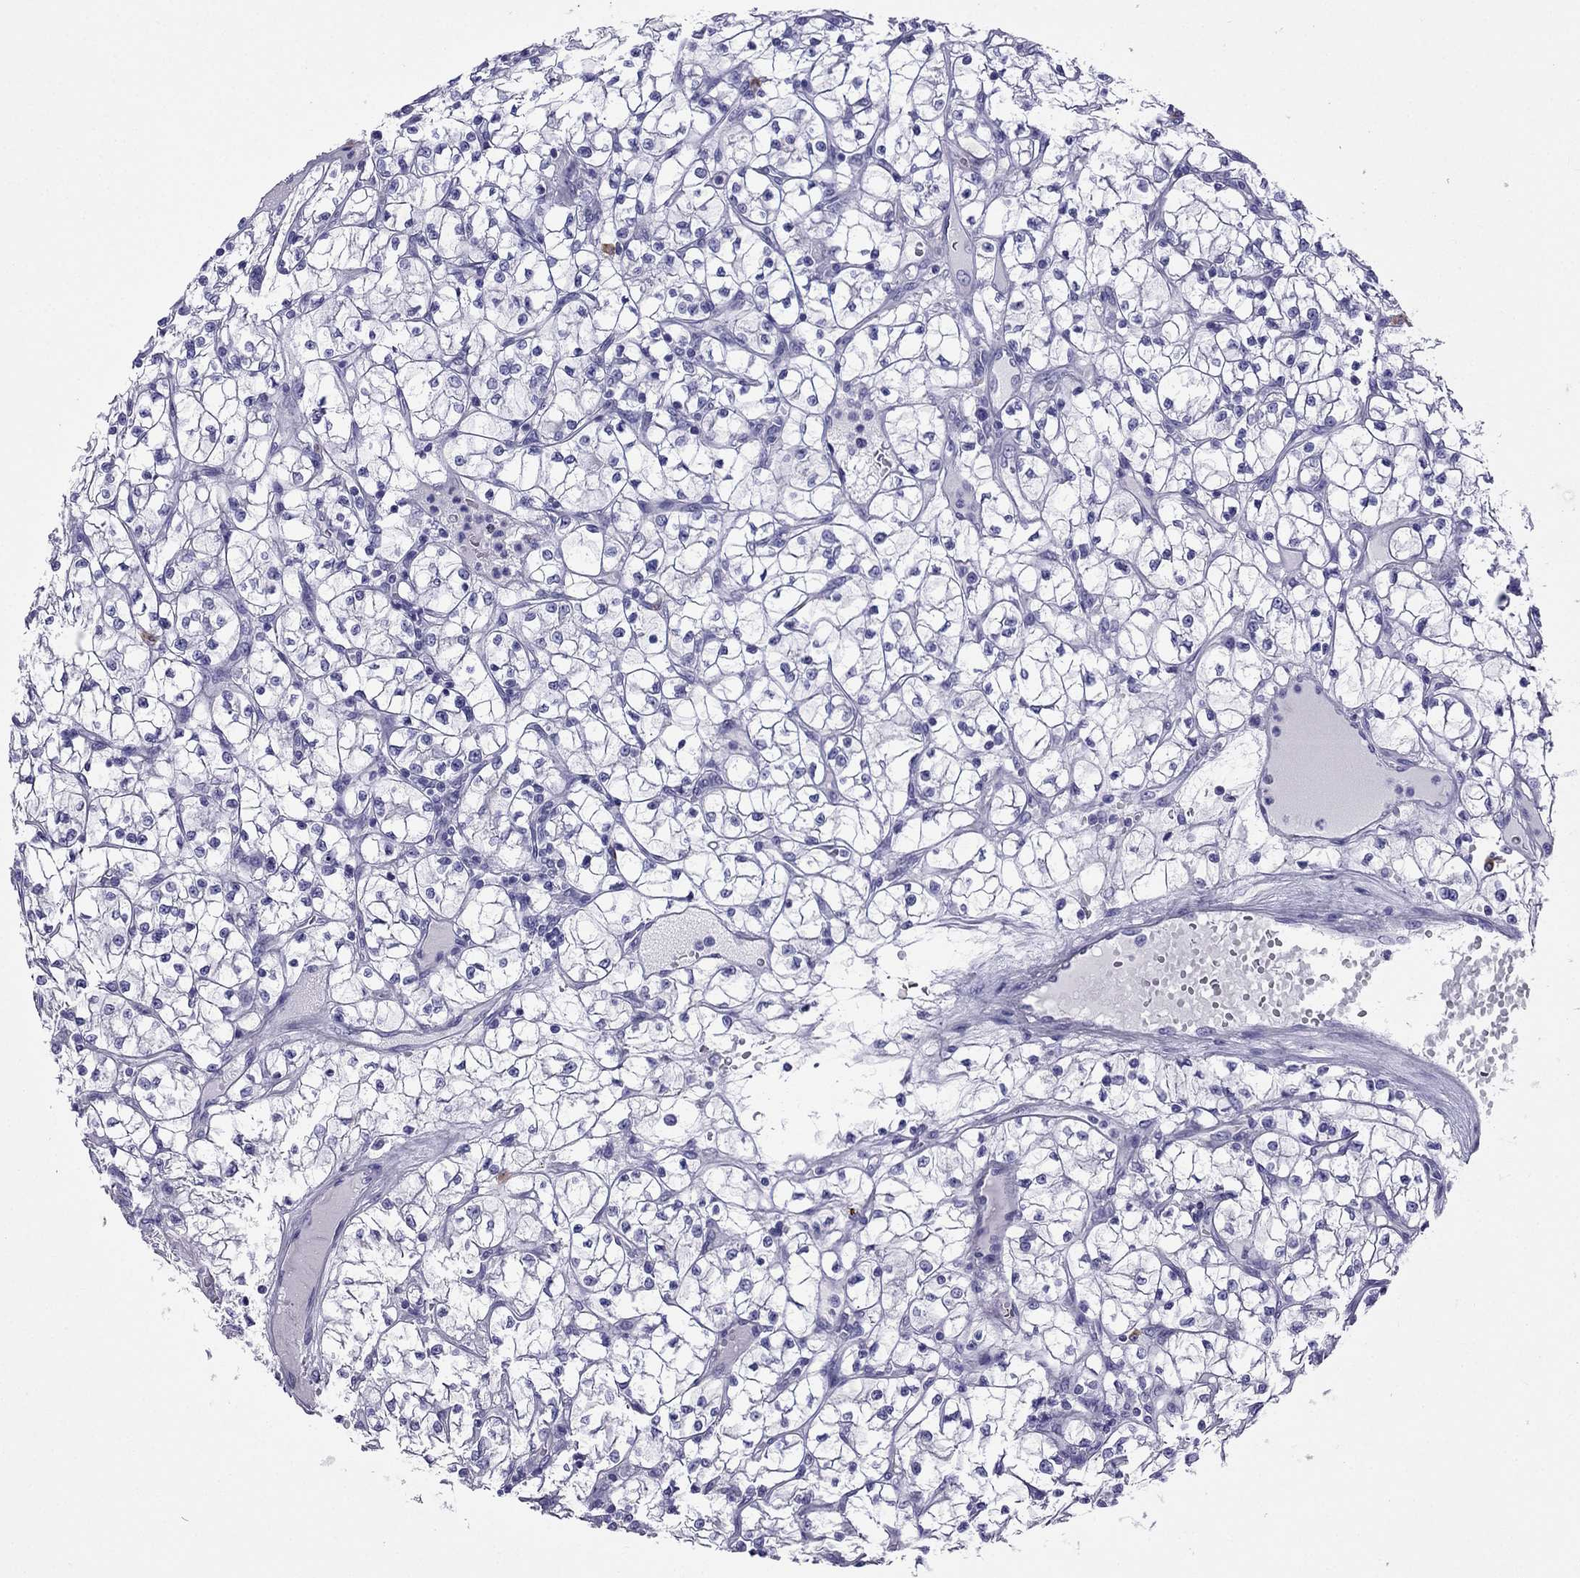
{"staining": {"intensity": "negative", "quantity": "none", "location": "none"}, "tissue": "renal cancer", "cell_type": "Tumor cells", "image_type": "cancer", "snomed": [{"axis": "morphology", "description": "Adenocarcinoma, NOS"}, {"axis": "topography", "description": "Kidney"}], "caption": "The image reveals no staining of tumor cells in renal cancer. (DAB (3,3'-diaminobenzidine) immunohistochemistry visualized using brightfield microscopy, high magnification).", "gene": "ARR3", "patient": {"sex": "female", "age": 64}}